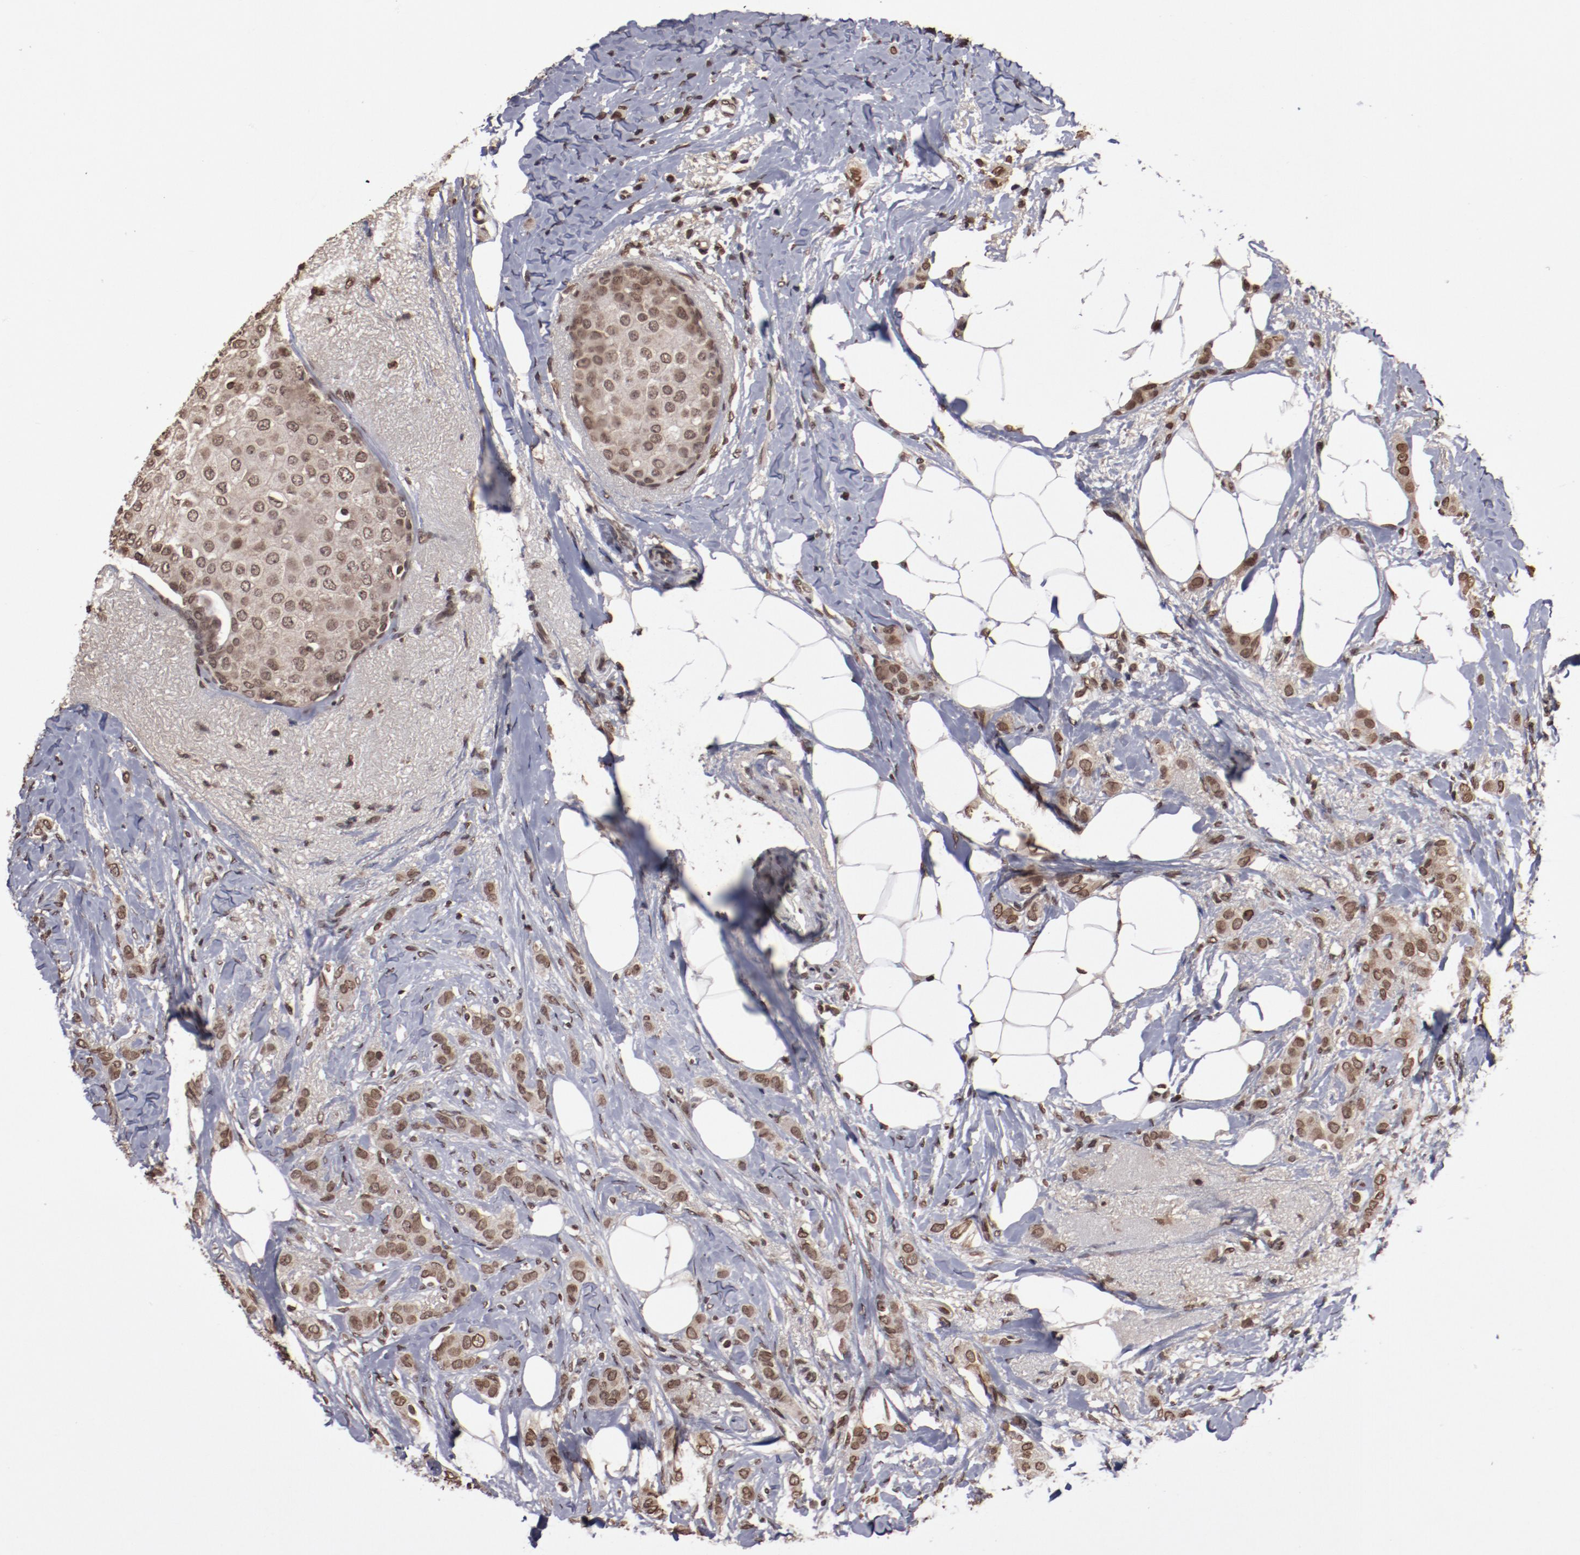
{"staining": {"intensity": "weak", "quantity": ">75%", "location": "nuclear"}, "tissue": "breast cancer", "cell_type": "Tumor cells", "image_type": "cancer", "snomed": [{"axis": "morphology", "description": "Lobular carcinoma"}, {"axis": "topography", "description": "Breast"}], "caption": "This micrograph reveals breast cancer stained with IHC to label a protein in brown. The nuclear of tumor cells show weak positivity for the protein. Nuclei are counter-stained blue.", "gene": "AKT1", "patient": {"sex": "female", "age": 55}}